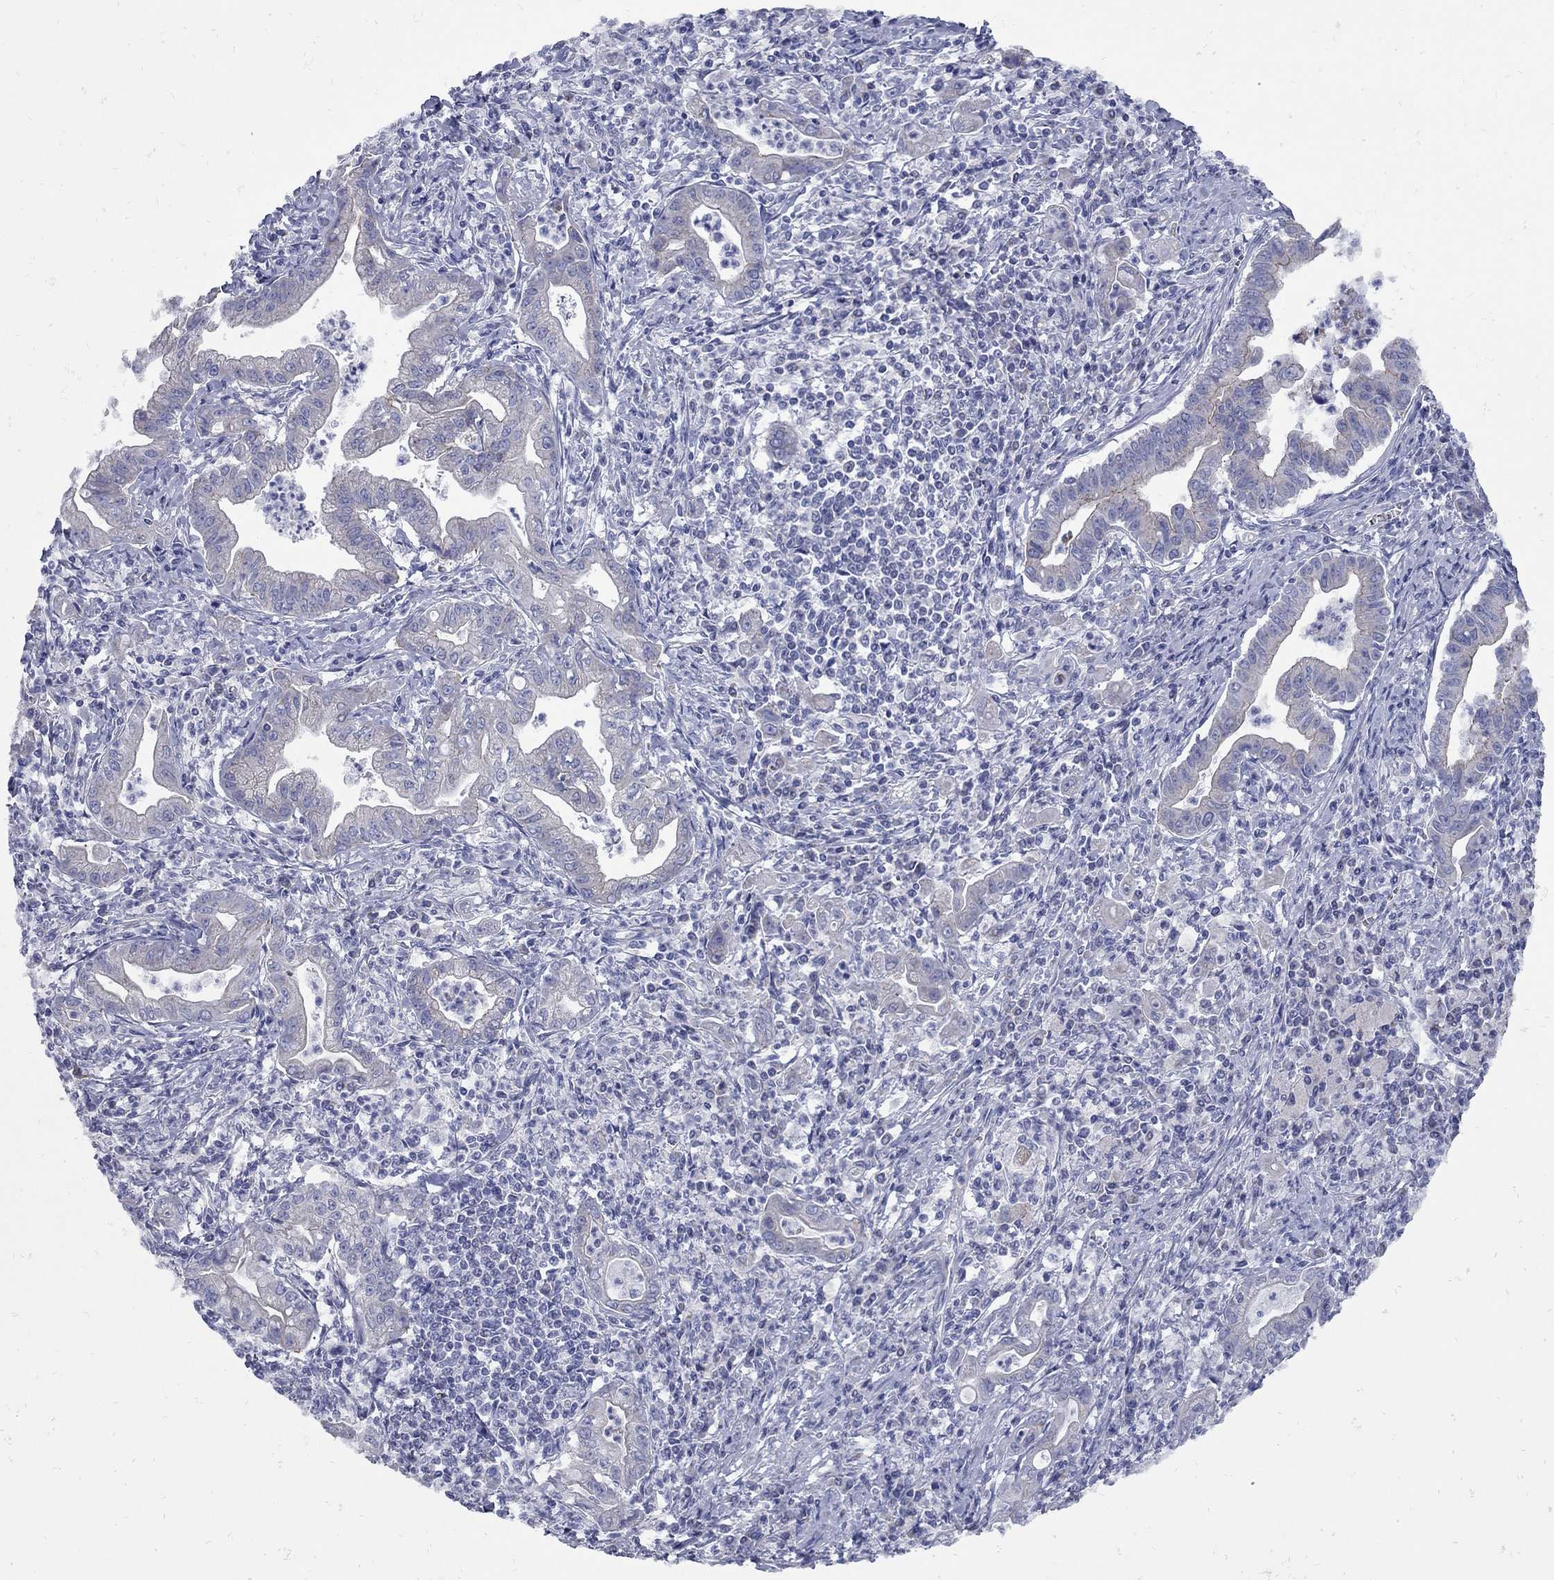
{"staining": {"intensity": "weak", "quantity": "<25%", "location": "cytoplasmic/membranous"}, "tissue": "stomach cancer", "cell_type": "Tumor cells", "image_type": "cancer", "snomed": [{"axis": "morphology", "description": "Adenocarcinoma, NOS"}, {"axis": "topography", "description": "Stomach, upper"}], "caption": "Immunohistochemistry (IHC) of human adenocarcinoma (stomach) exhibits no staining in tumor cells. (Stains: DAB immunohistochemistry with hematoxylin counter stain, Microscopy: brightfield microscopy at high magnification).", "gene": "PDZD3", "patient": {"sex": "female", "age": 79}}